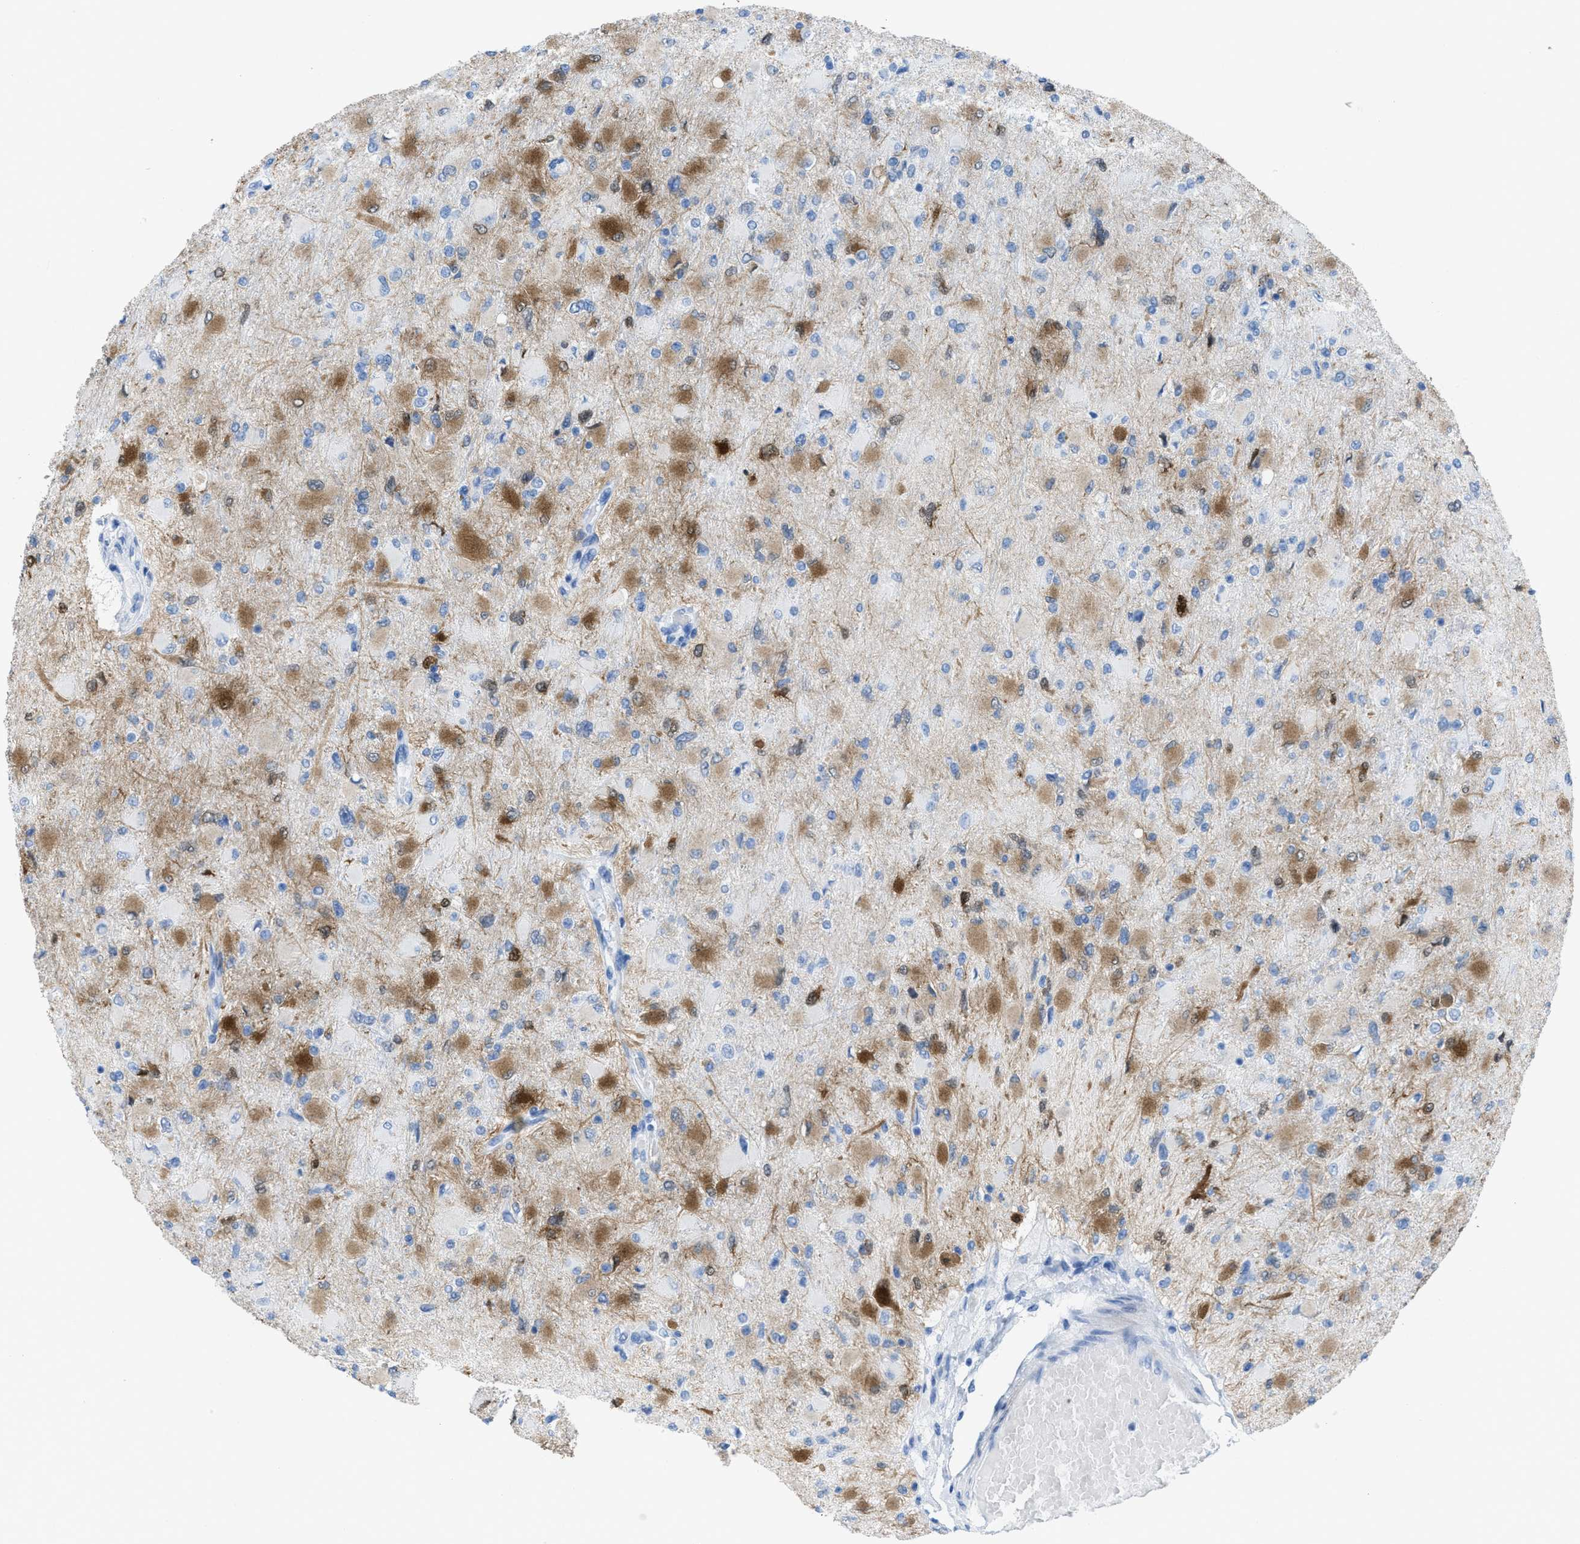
{"staining": {"intensity": "moderate", "quantity": "25%-75%", "location": "cytoplasmic/membranous"}, "tissue": "glioma", "cell_type": "Tumor cells", "image_type": "cancer", "snomed": [{"axis": "morphology", "description": "Glioma, malignant, High grade"}, {"axis": "topography", "description": "Cerebral cortex"}], "caption": "A photomicrograph of human glioma stained for a protein exhibits moderate cytoplasmic/membranous brown staining in tumor cells.", "gene": "CDKN2A", "patient": {"sex": "female", "age": 36}}